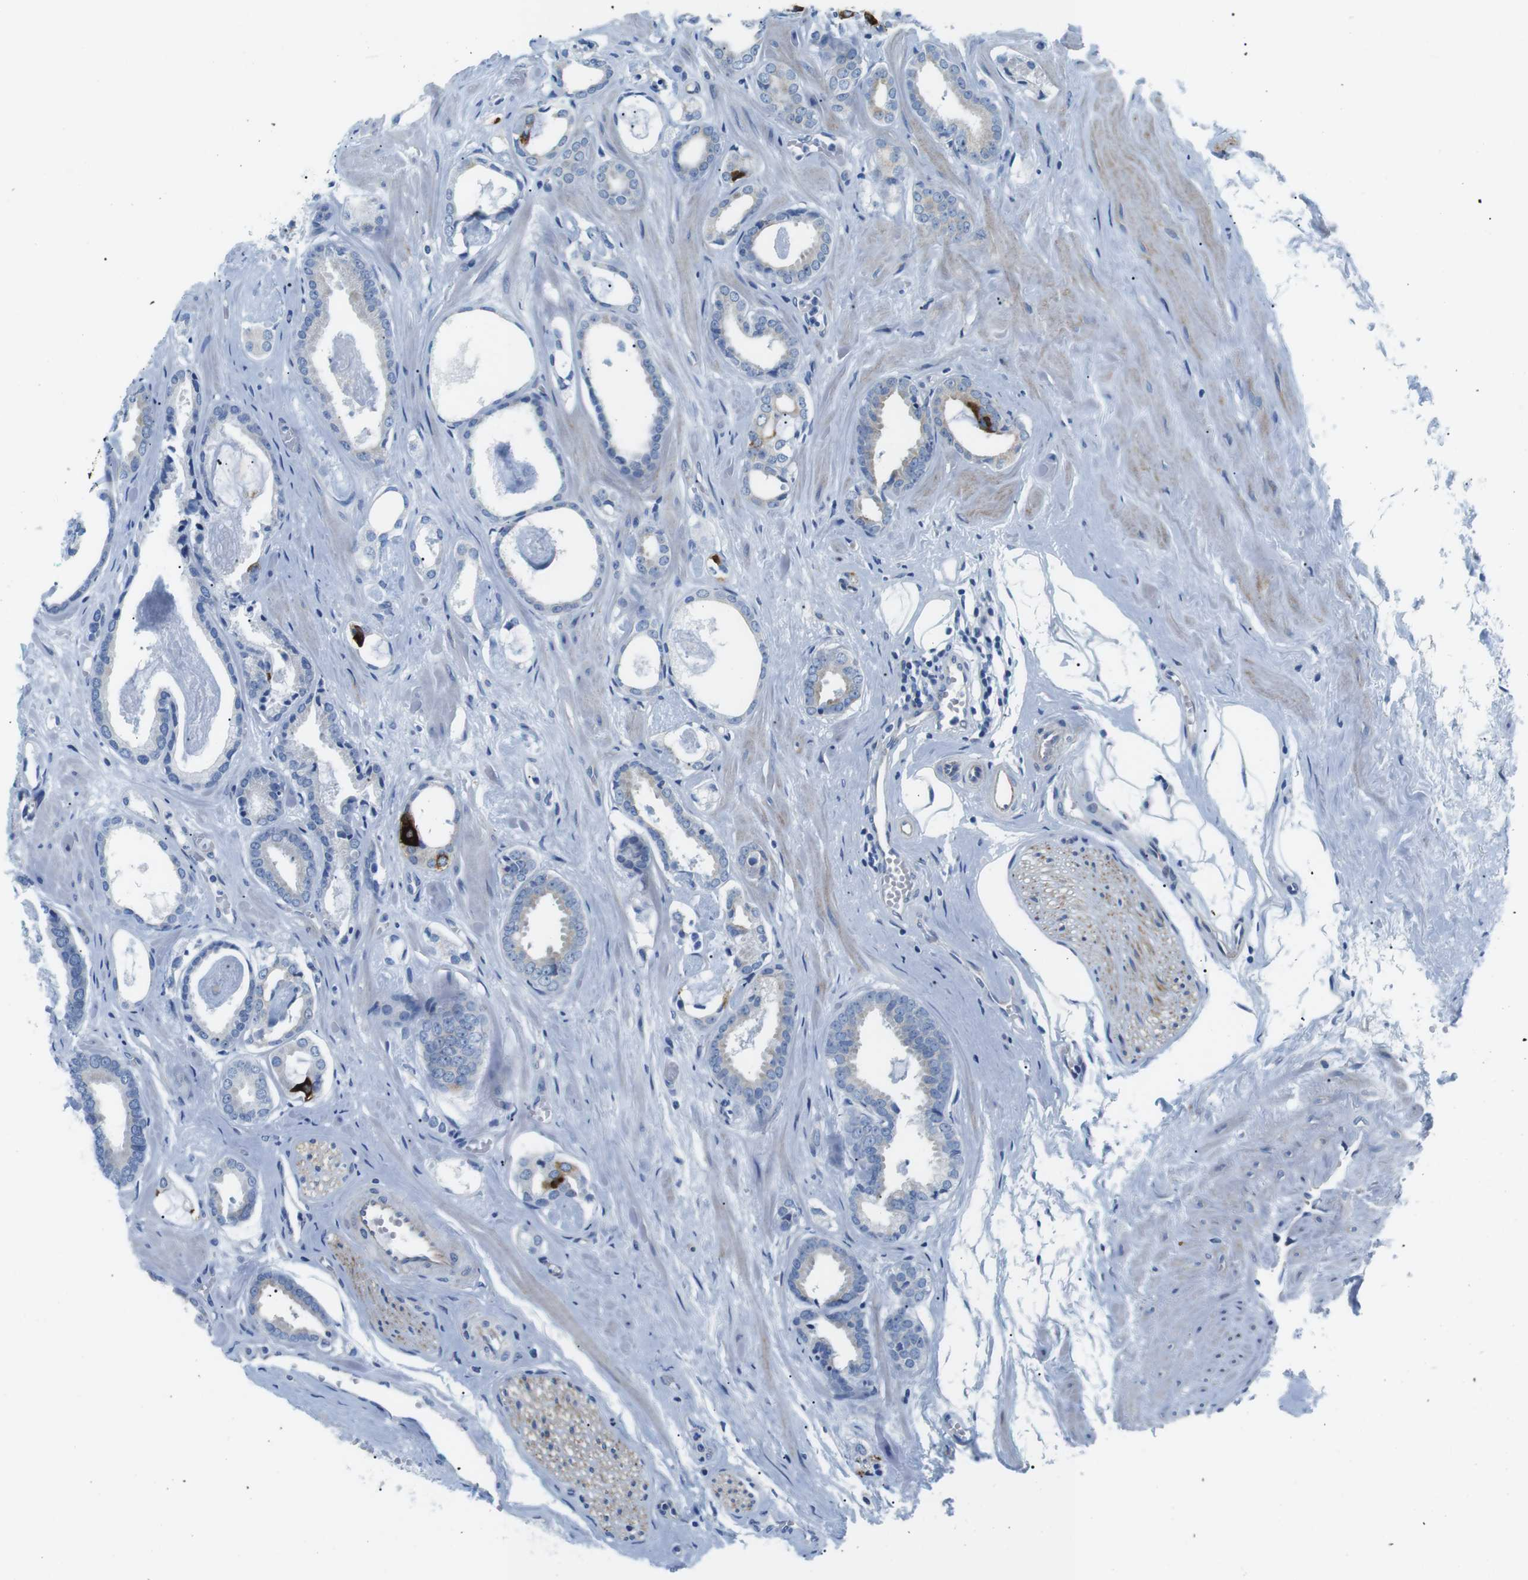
{"staining": {"intensity": "strong", "quantity": "<25%", "location": "cytoplasmic/membranous"}, "tissue": "prostate cancer", "cell_type": "Tumor cells", "image_type": "cancer", "snomed": [{"axis": "morphology", "description": "Adenocarcinoma, Low grade"}, {"axis": "topography", "description": "Prostate"}], "caption": "Immunohistochemical staining of prostate cancer displays medium levels of strong cytoplasmic/membranous protein staining in about <25% of tumor cells.", "gene": "MUC2", "patient": {"sex": "male", "age": 53}}